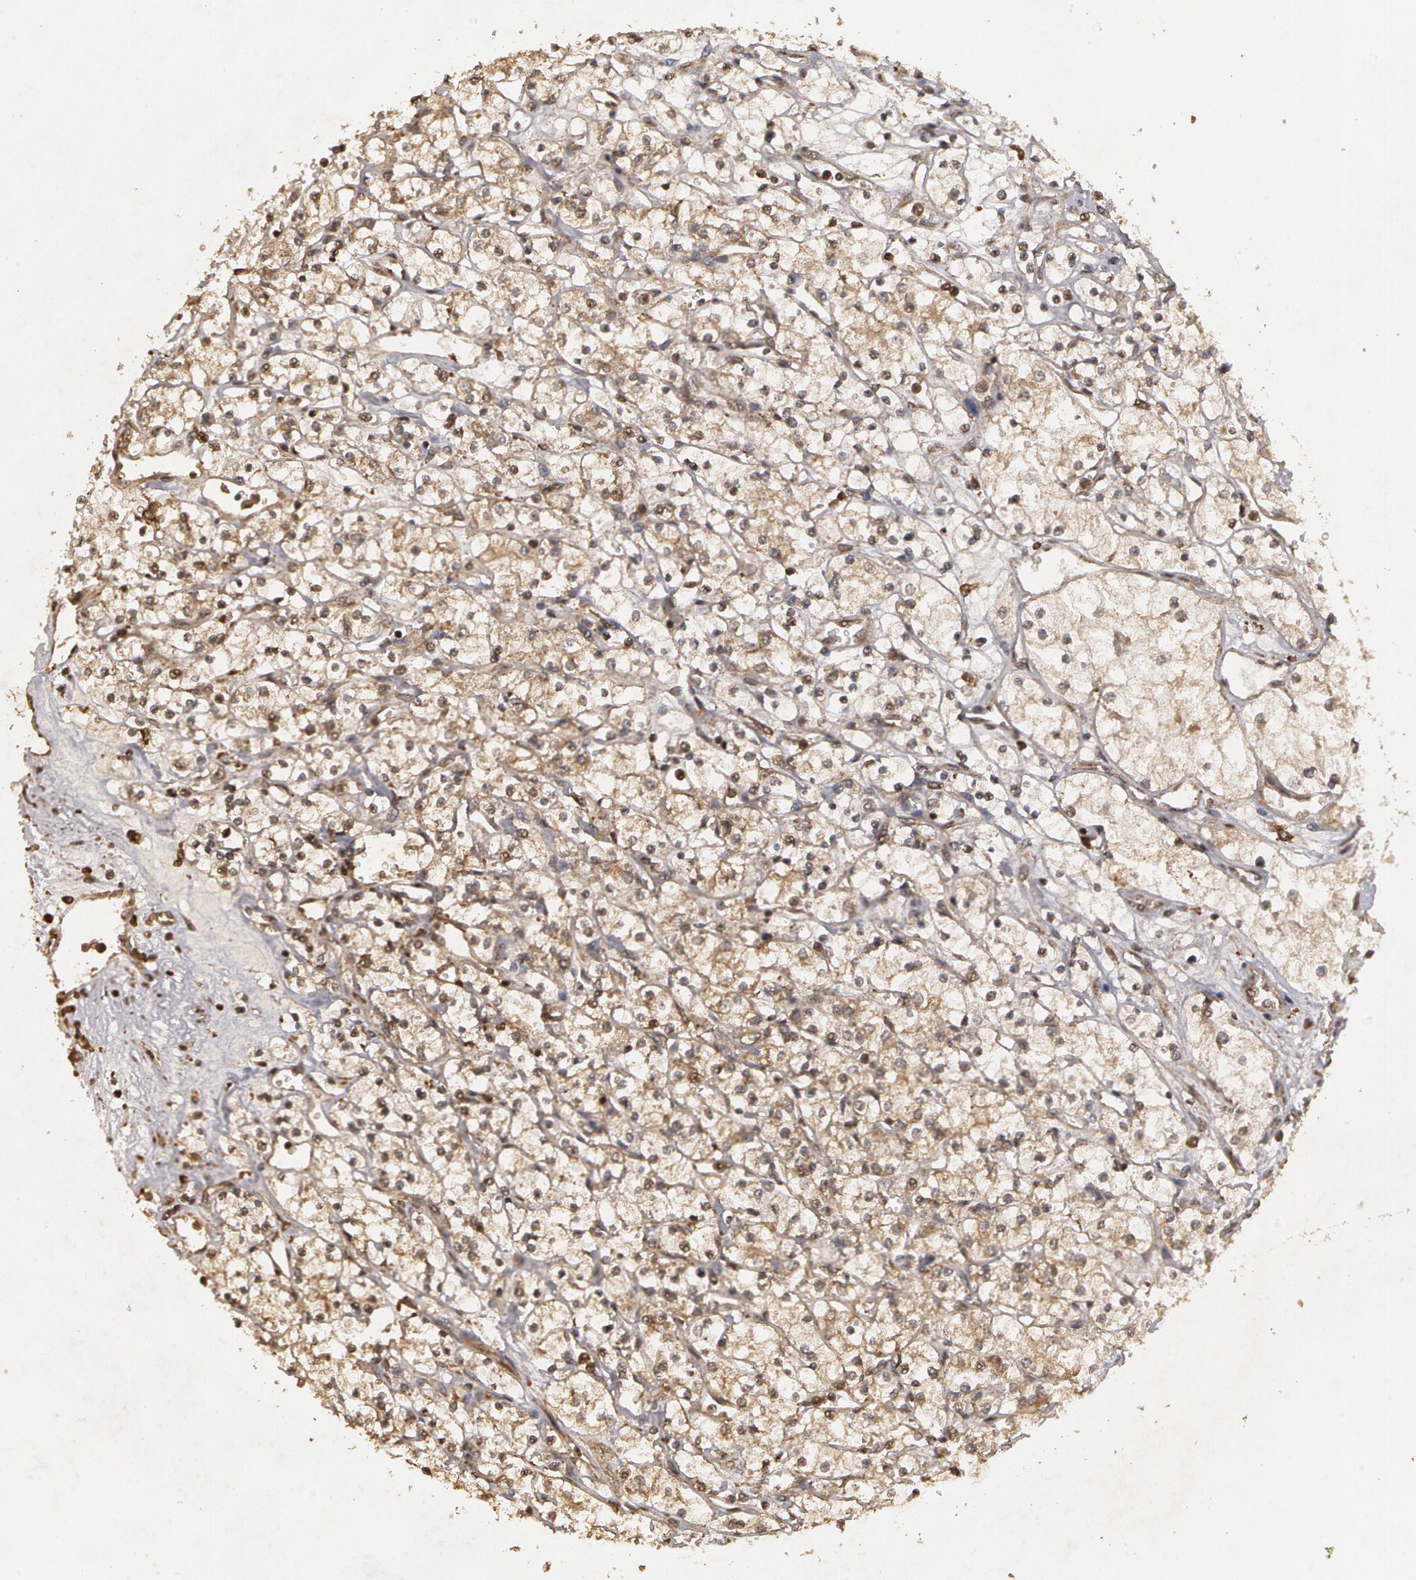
{"staining": {"intensity": "weak", "quantity": "25%-75%", "location": "cytoplasmic/membranous"}, "tissue": "renal cancer", "cell_type": "Tumor cells", "image_type": "cancer", "snomed": [{"axis": "morphology", "description": "Adenocarcinoma, NOS"}, {"axis": "topography", "description": "Kidney"}], "caption": "Human renal cancer (adenocarcinoma) stained with a brown dye displays weak cytoplasmic/membranous positive expression in approximately 25%-75% of tumor cells.", "gene": "CALR", "patient": {"sex": "male", "age": 61}}